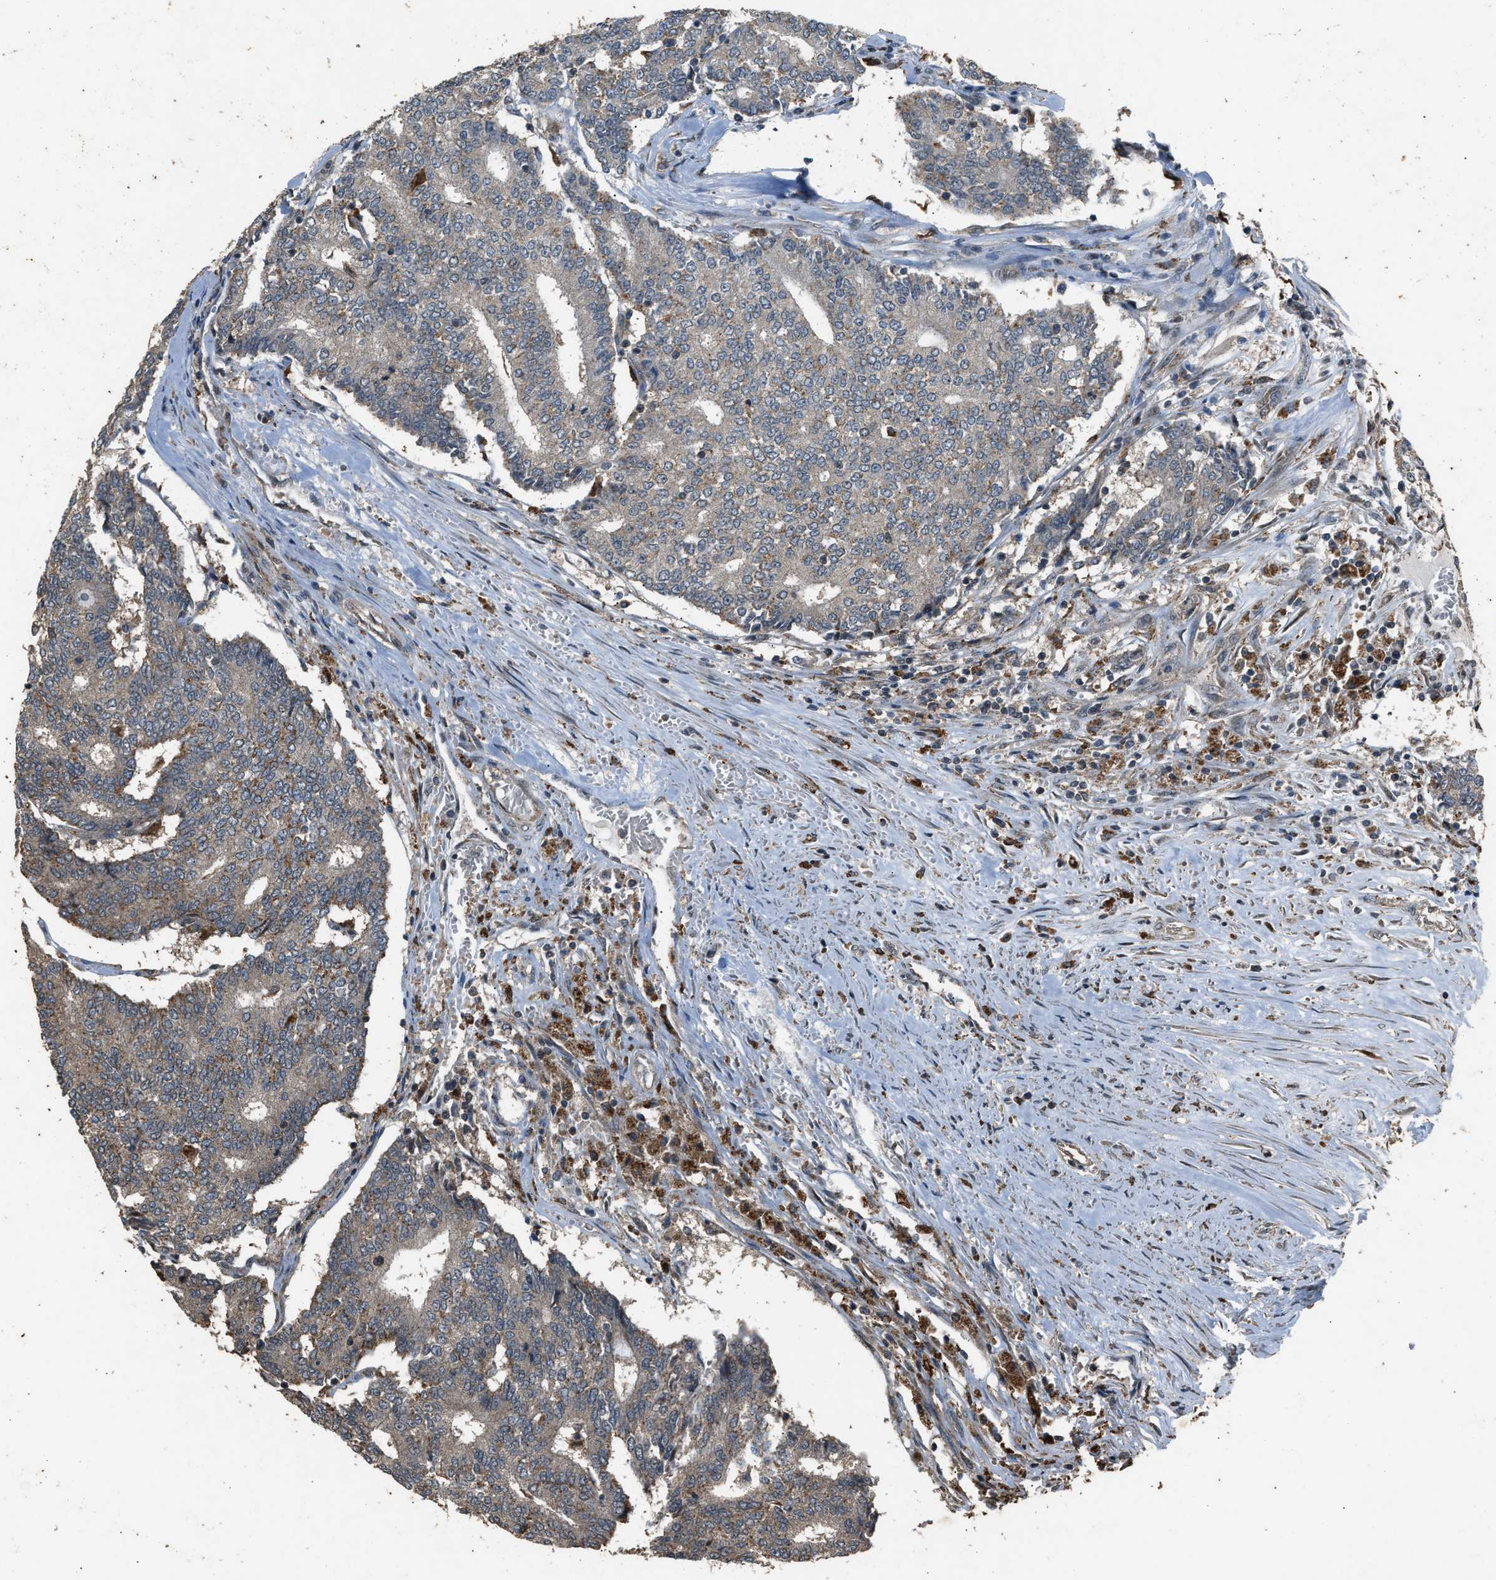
{"staining": {"intensity": "weak", "quantity": ">75%", "location": "cytoplasmic/membranous"}, "tissue": "prostate cancer", "cell_type": "Tumor cells", "image_type": "cancer", "snomed": [{"axis": "morphology", "description": "Normal tissue, NOS"}, {"axis": "morphology", "description": "Adenocarcinoma, High grade"}, {"axis": "topography", "description": "Prostate"}, {"axis": "topography", "description": "Seminal veicle"}], "caption": "Prostate adenocarcinoma (high-grade) stained for a protein (brown) demonstrates weak cytoplasmic/membranous positive expression in about >75% of tumor cells.", "gene": "PSMD1", "patient": {"sex": "male", "age": 55}}